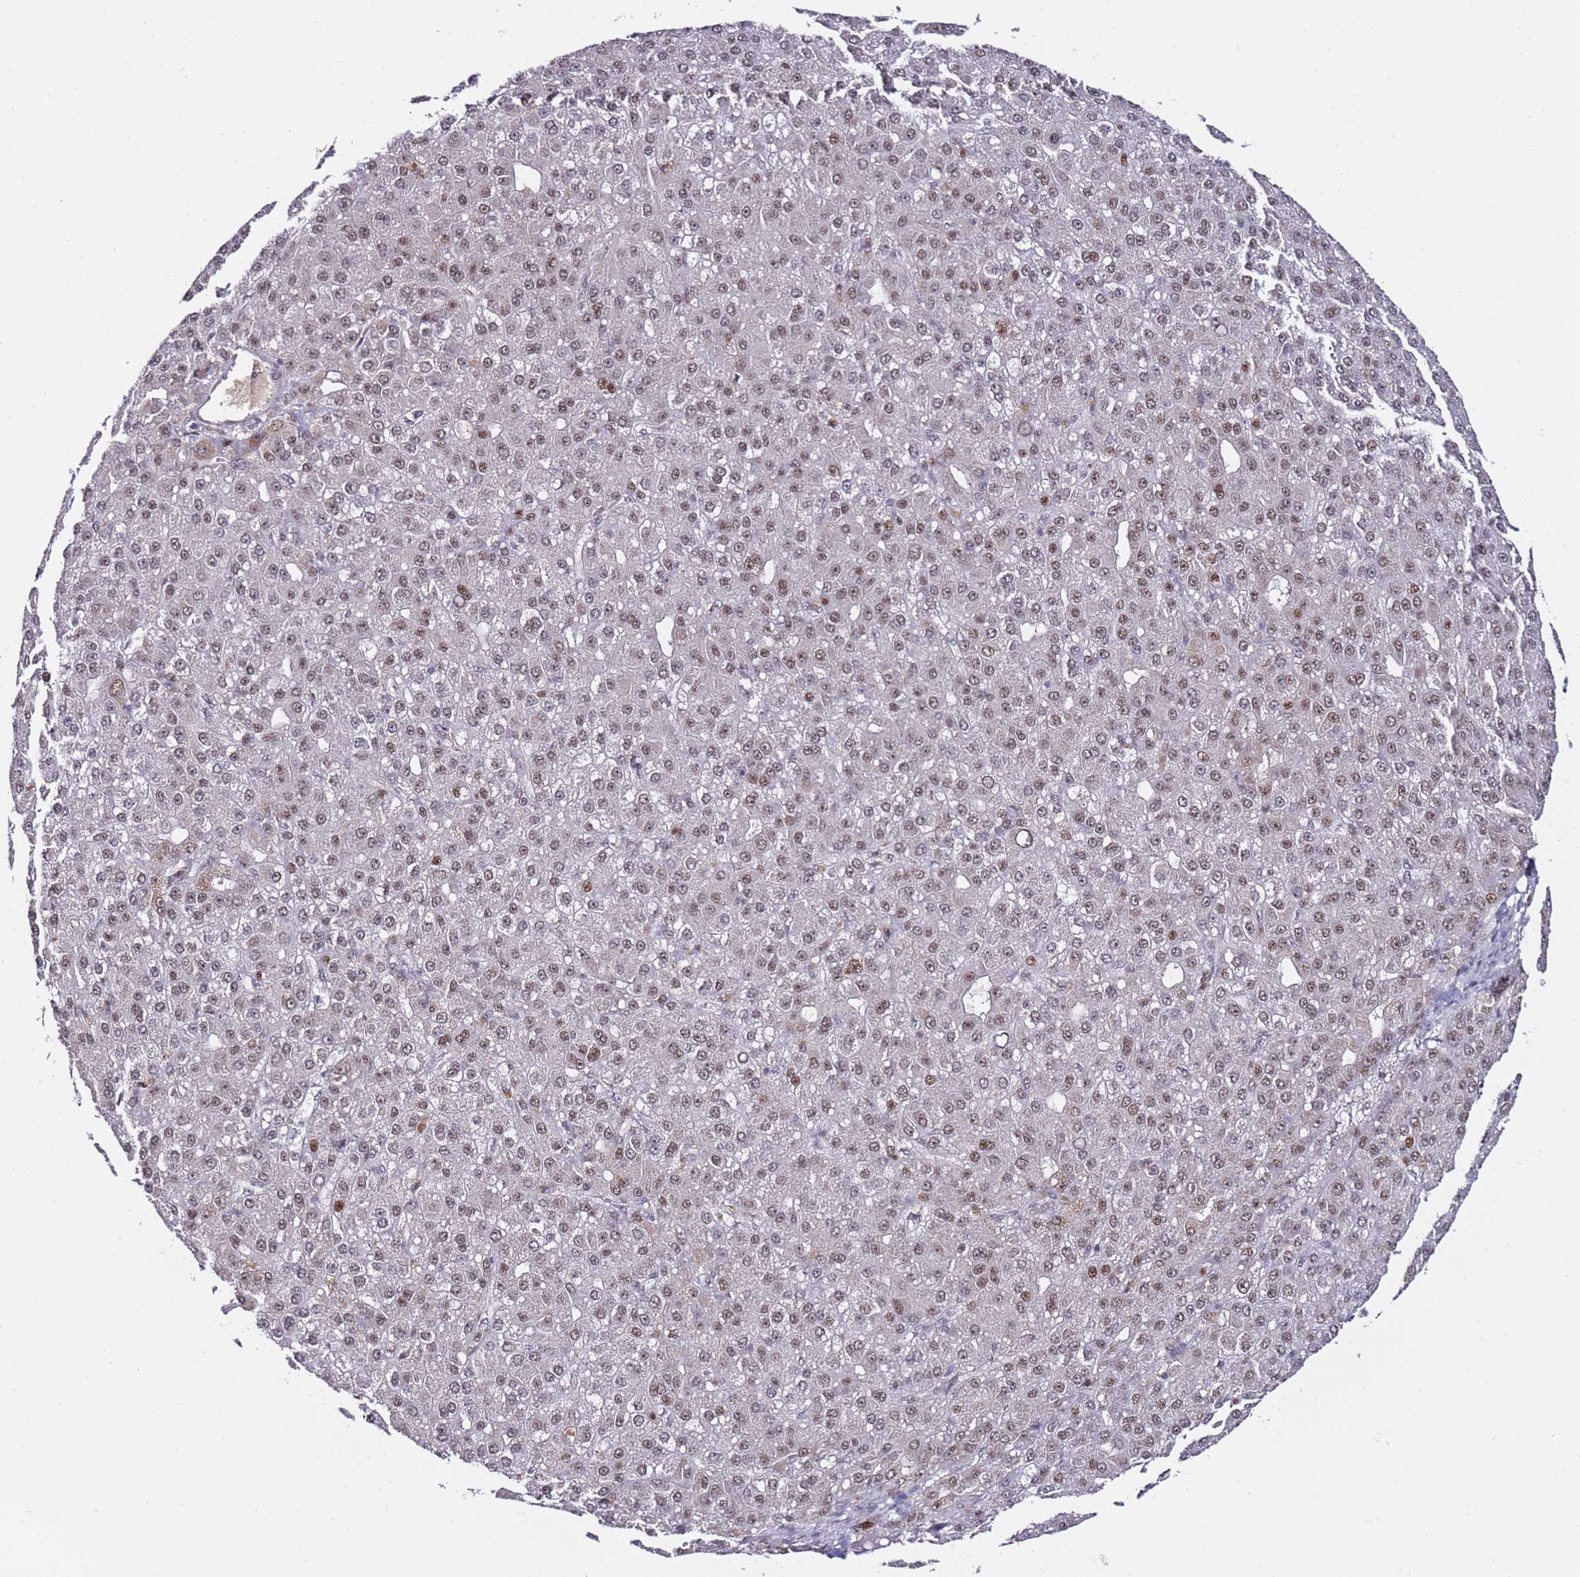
{"staining": {"intensity": "moderate", "quantity": "25%-75%", "location": "nuclear"}, "tissue": "liver cancer", "cell_type": "Tumor cells", "image_type": "cancer", "snomed": [{"axis": "morphology", "description": "Carcinoma, Hepatocellular, NOS"}, {"axis": "topography", "description": "Liver"}], "caption": "Liver cancer stained for a protein (brown) shows moderate nuclear positive expression in about 25%-75% of tumor cells.", "gene": "FCF1", "patient": {"sex": "male", "age": 67}}